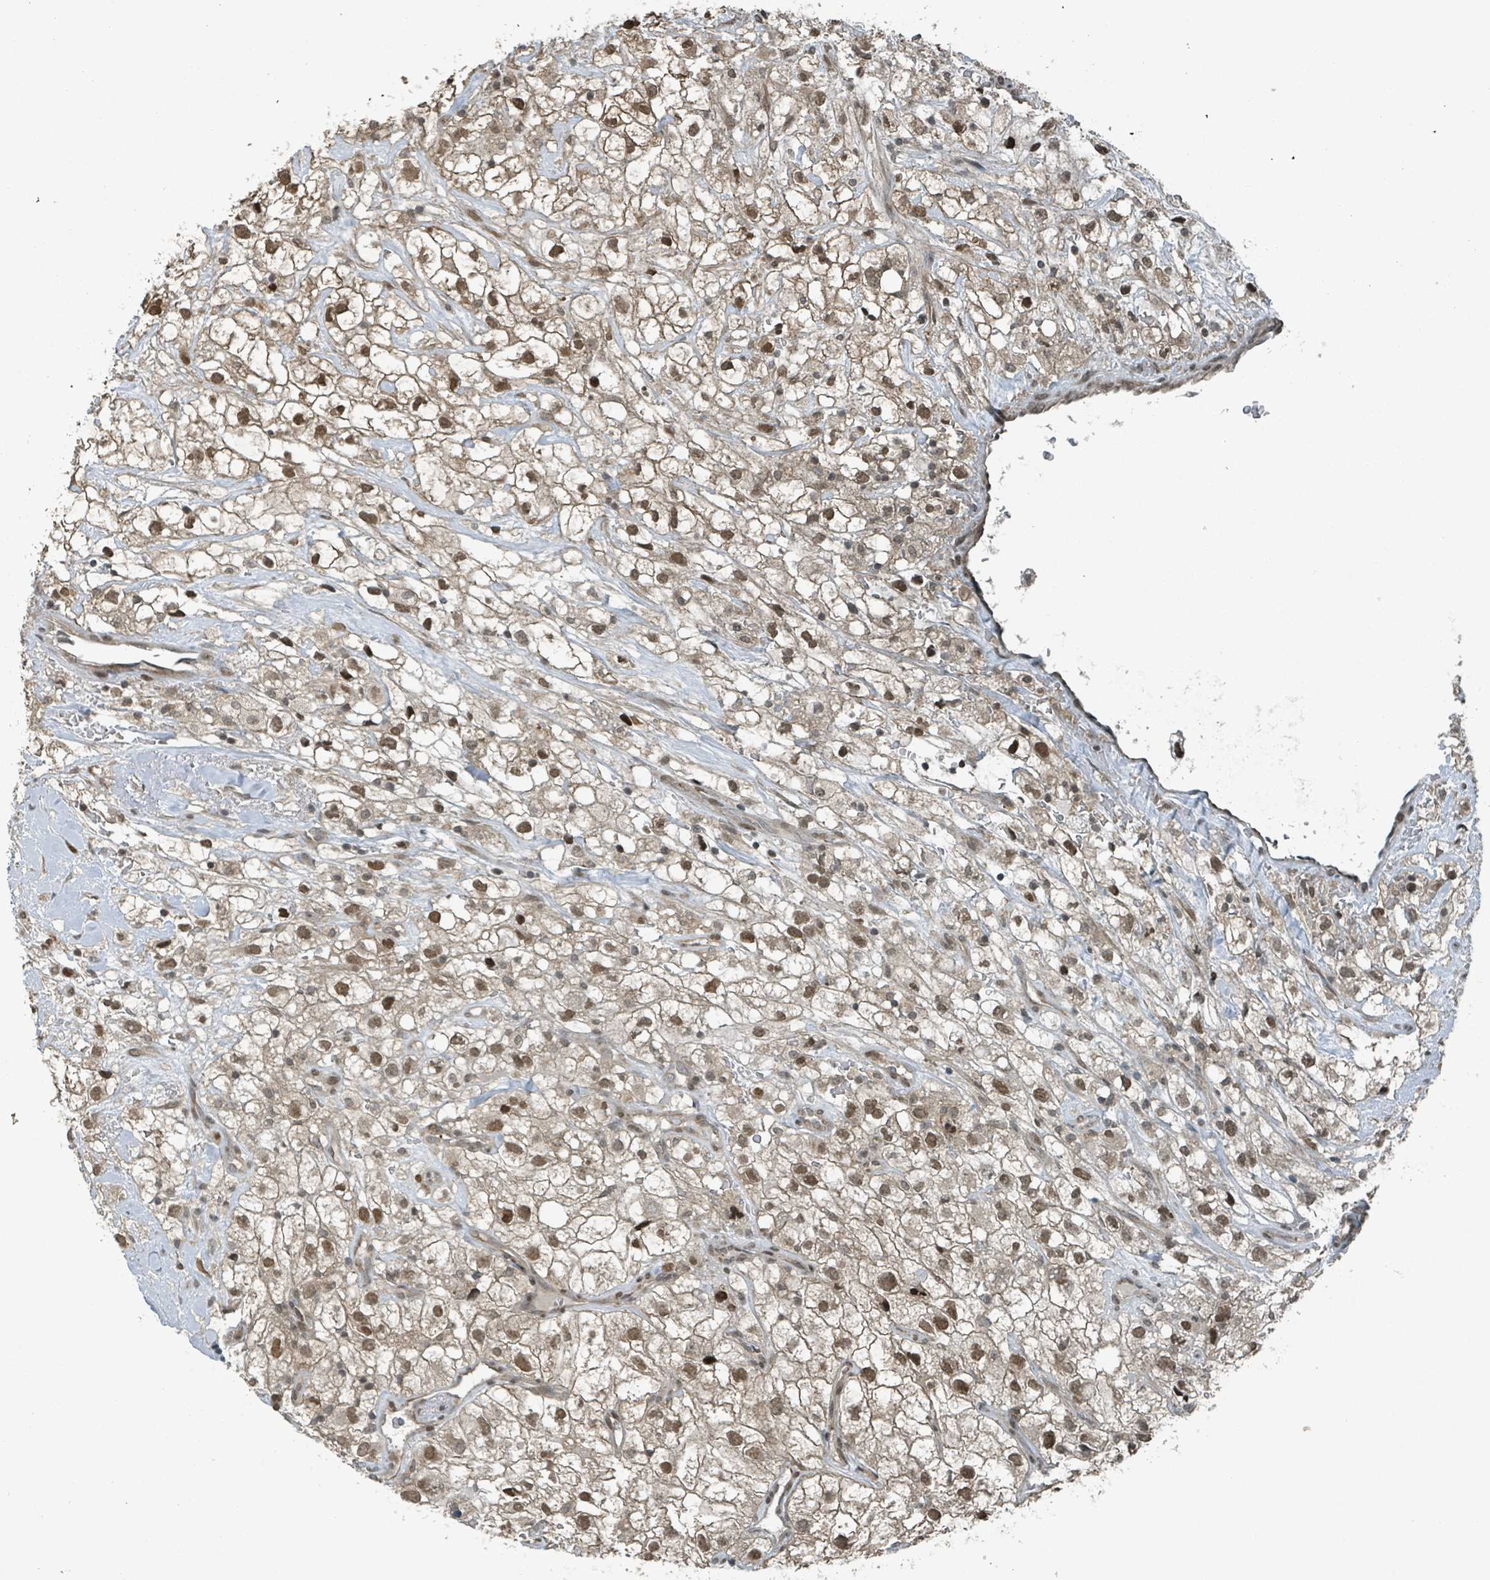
{"staining": {"intensity": "moderate", "quantity": ">75%", "location": "cytoplasmic/membranous,nuclear"}, "tissue": "renal cancer", "cell_type": "Tumor cells", "image_type": "cancer", "snomed": [{"axis": "morphology", "description": "Adenocarcinoma, NOS"}, {"axis": "topography", "description": "Kidney"}], "caption": "An immunohistochemistry (IHC) image of neoplastic tissue is shown. Protein staining in brown highlights moderate cytoplasmic/membranous and nuclear positivity in renal cancer within tumor cells. (DAB IHC with brightfield microscopy, high magnification).", "gene": "PHIP", "patient": {"sex": "male", "age": 59}}